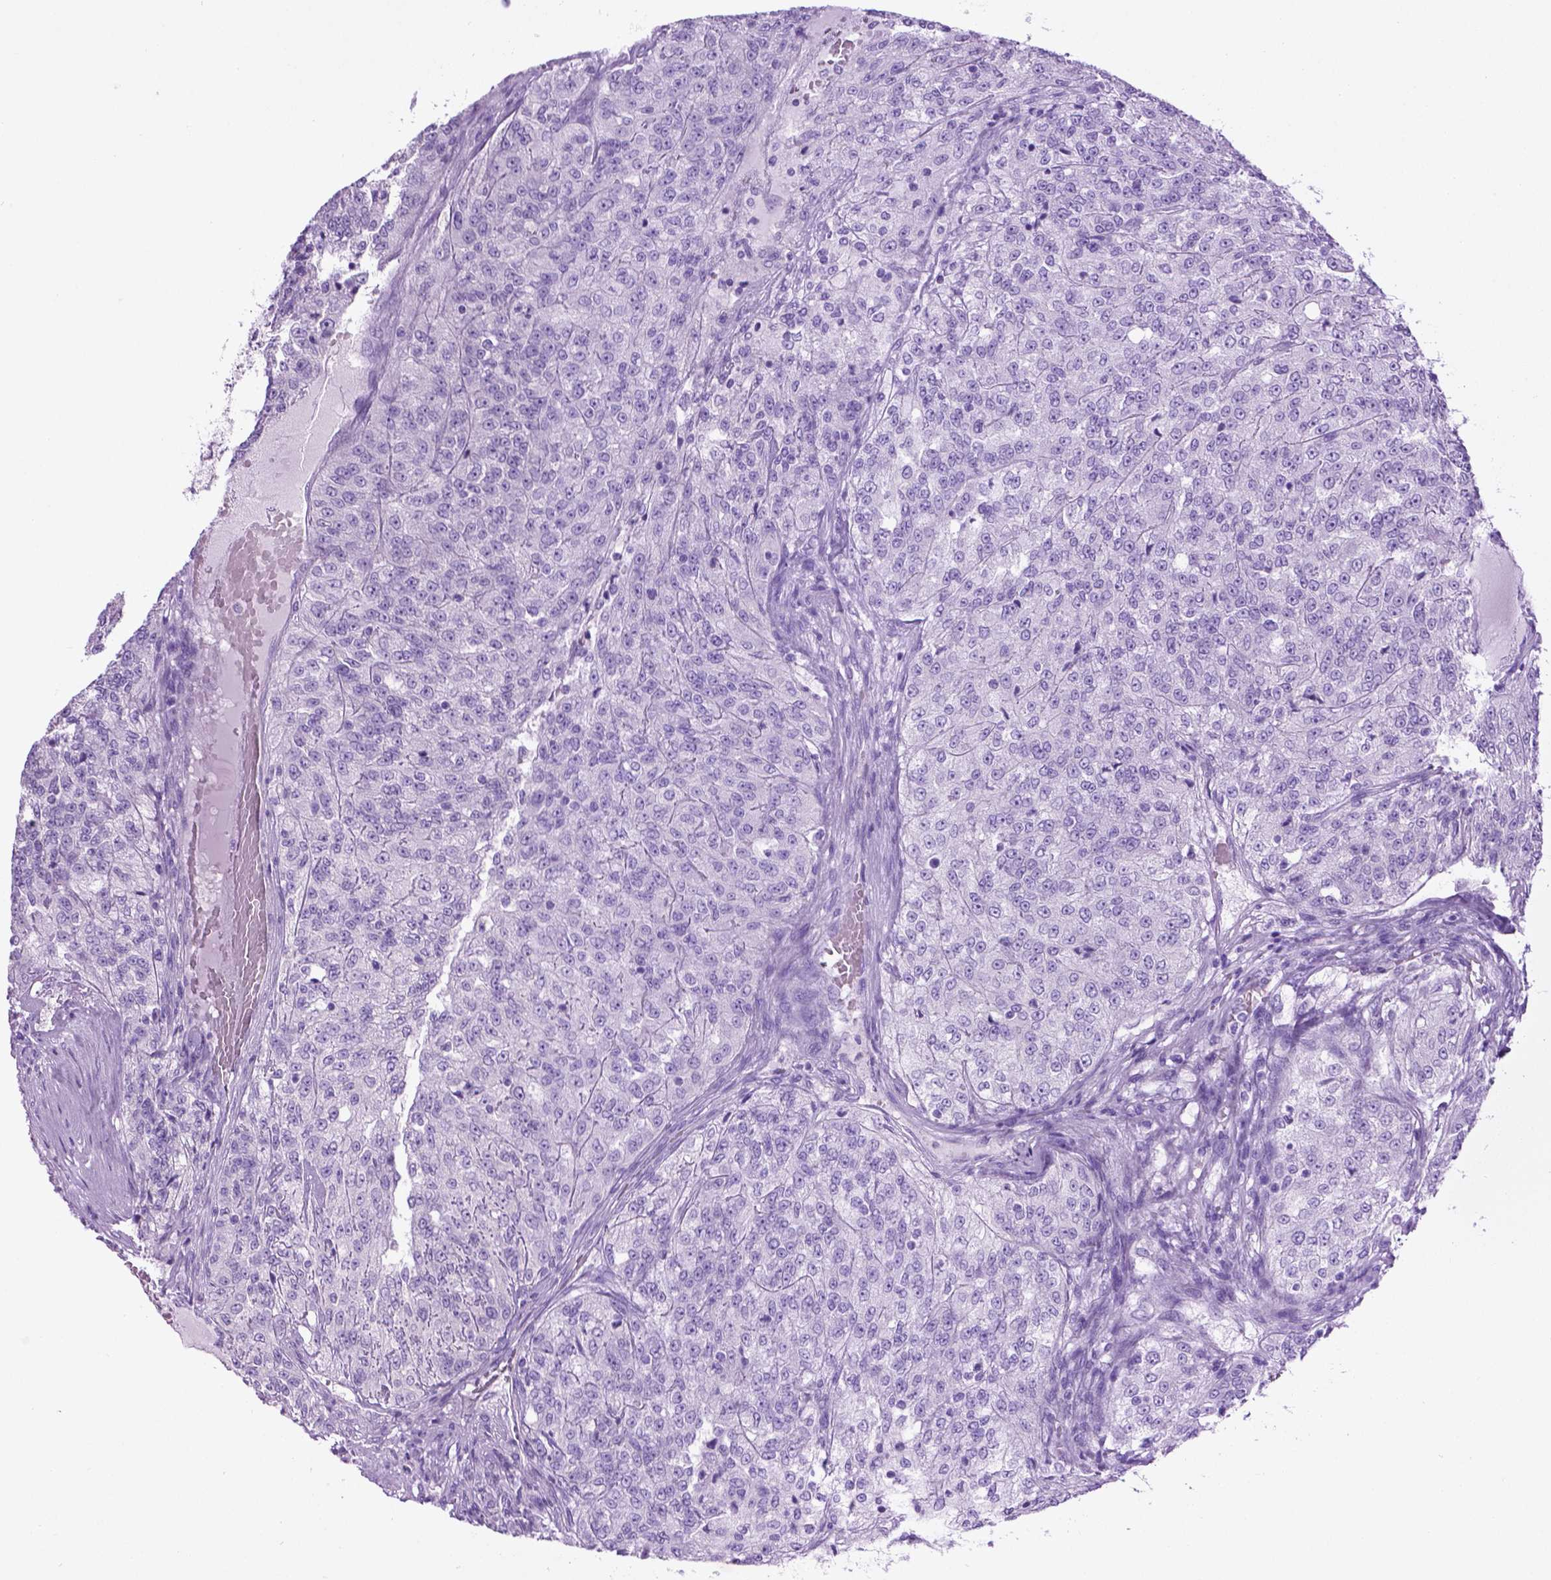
{"staining": {"intensity": "negative", "quantity": "none", "location": "none"}, "tissue": "renal cancer", "cell_type": "Tumor cells", "image_type": "cancer", "snomed": [{"axis": "morphology", "description": "Adenocarcinoma, NOS"}, {"axis": "topography", "description": "Kidney"}], "caption": "DAB (3,3'-diaminobenzidine) immunohistochemical staining of adenocarcinoma (renal) displays no significant staining in tumor cells.", "gene": "LELP1", "patient": {"sex": "female", "age": 63}}